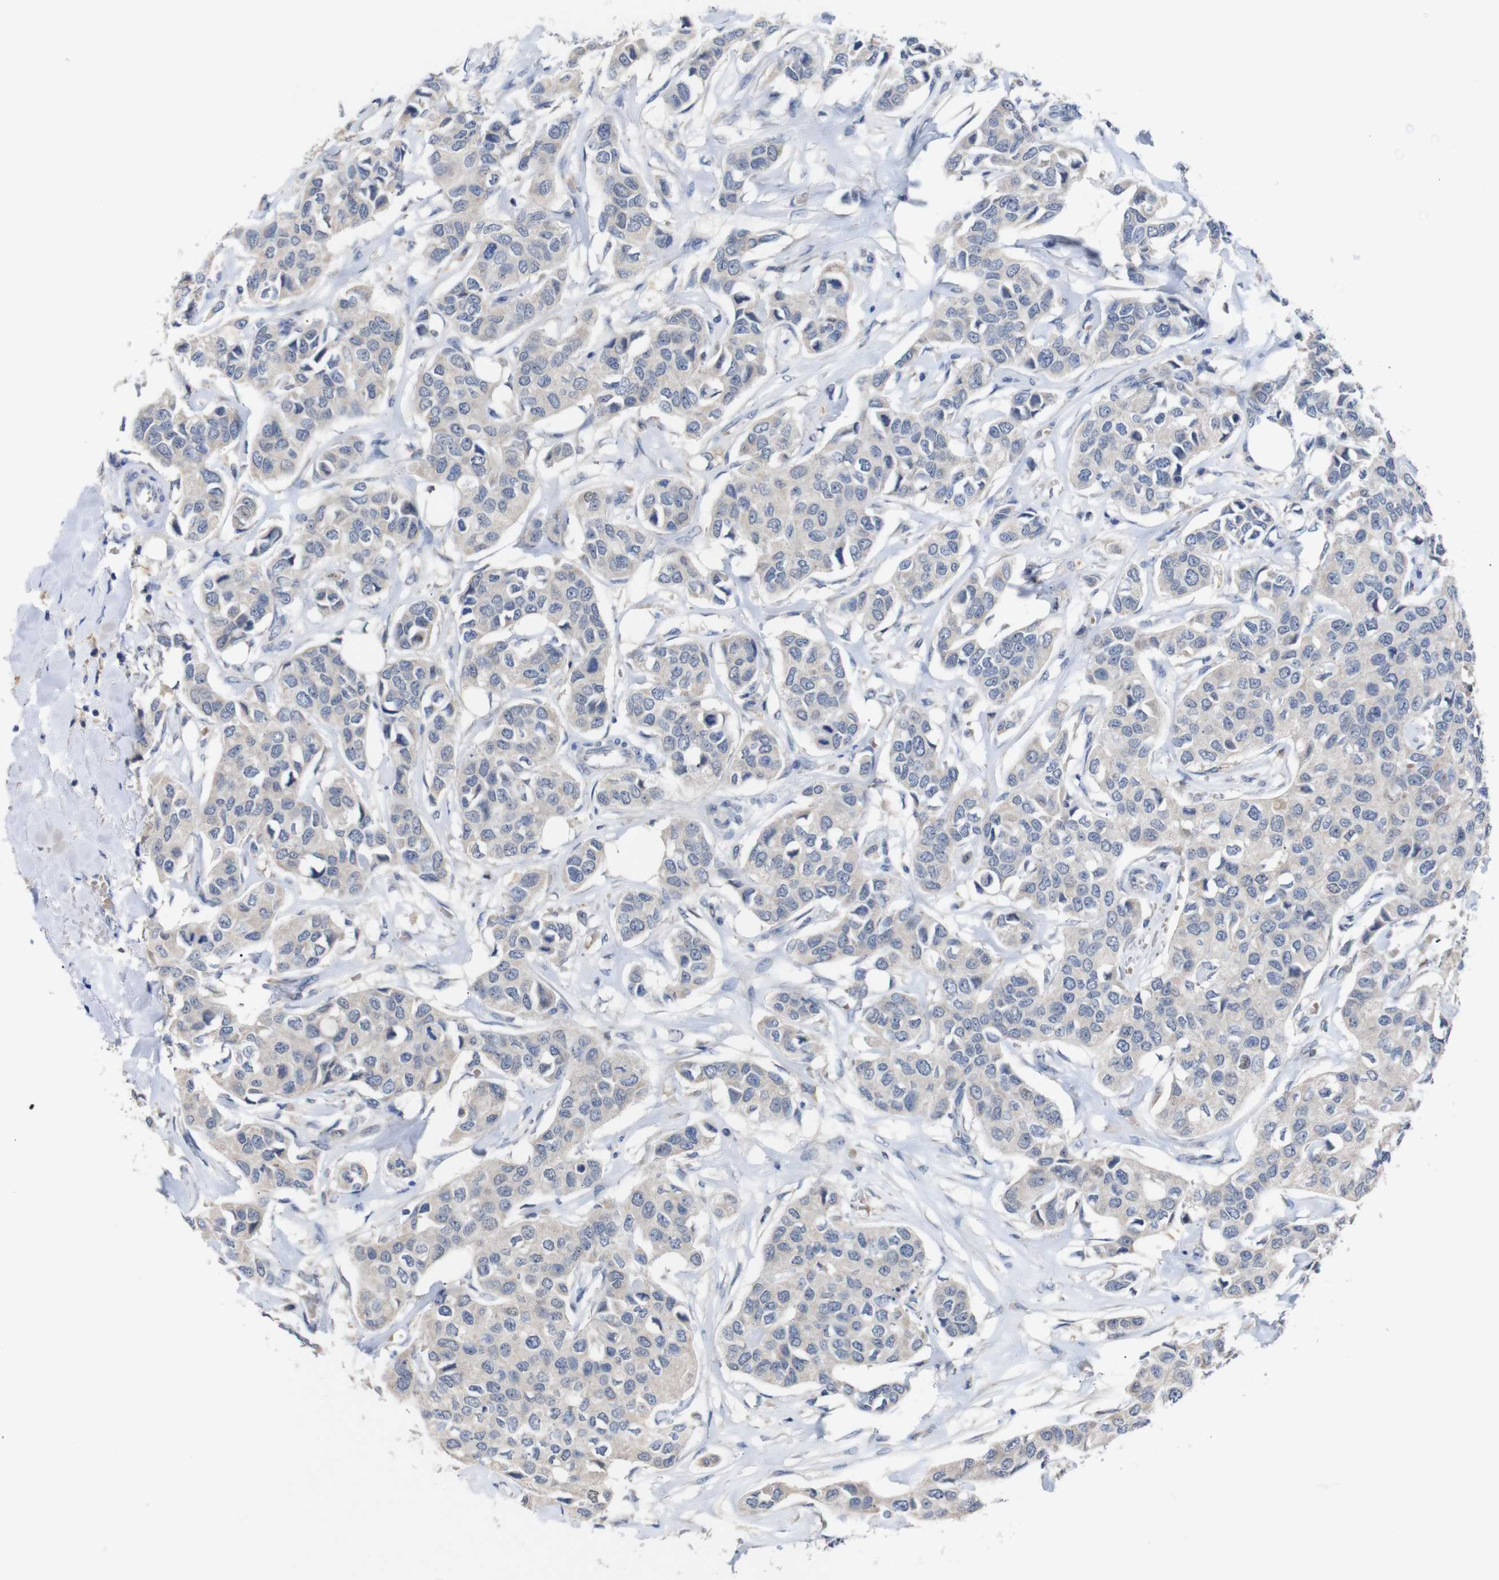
{"staining": {"intensity": "negative", "quantity": "none", "location": "none"}, "tissue": "breast cancer", "cell_type": "Tumor cells", "image_type": "cancer", "snomed": [{"axis": "morphology", "description": "Duct carcinoma"}, {"axis": "topography", "description": "Breast"}], "caption": "The histopathology image displays no staining of tumor cells in intraductal carcinoma (breast).", "gene": "HNF1A", "patient": {"sex": "female", "age": 80}}